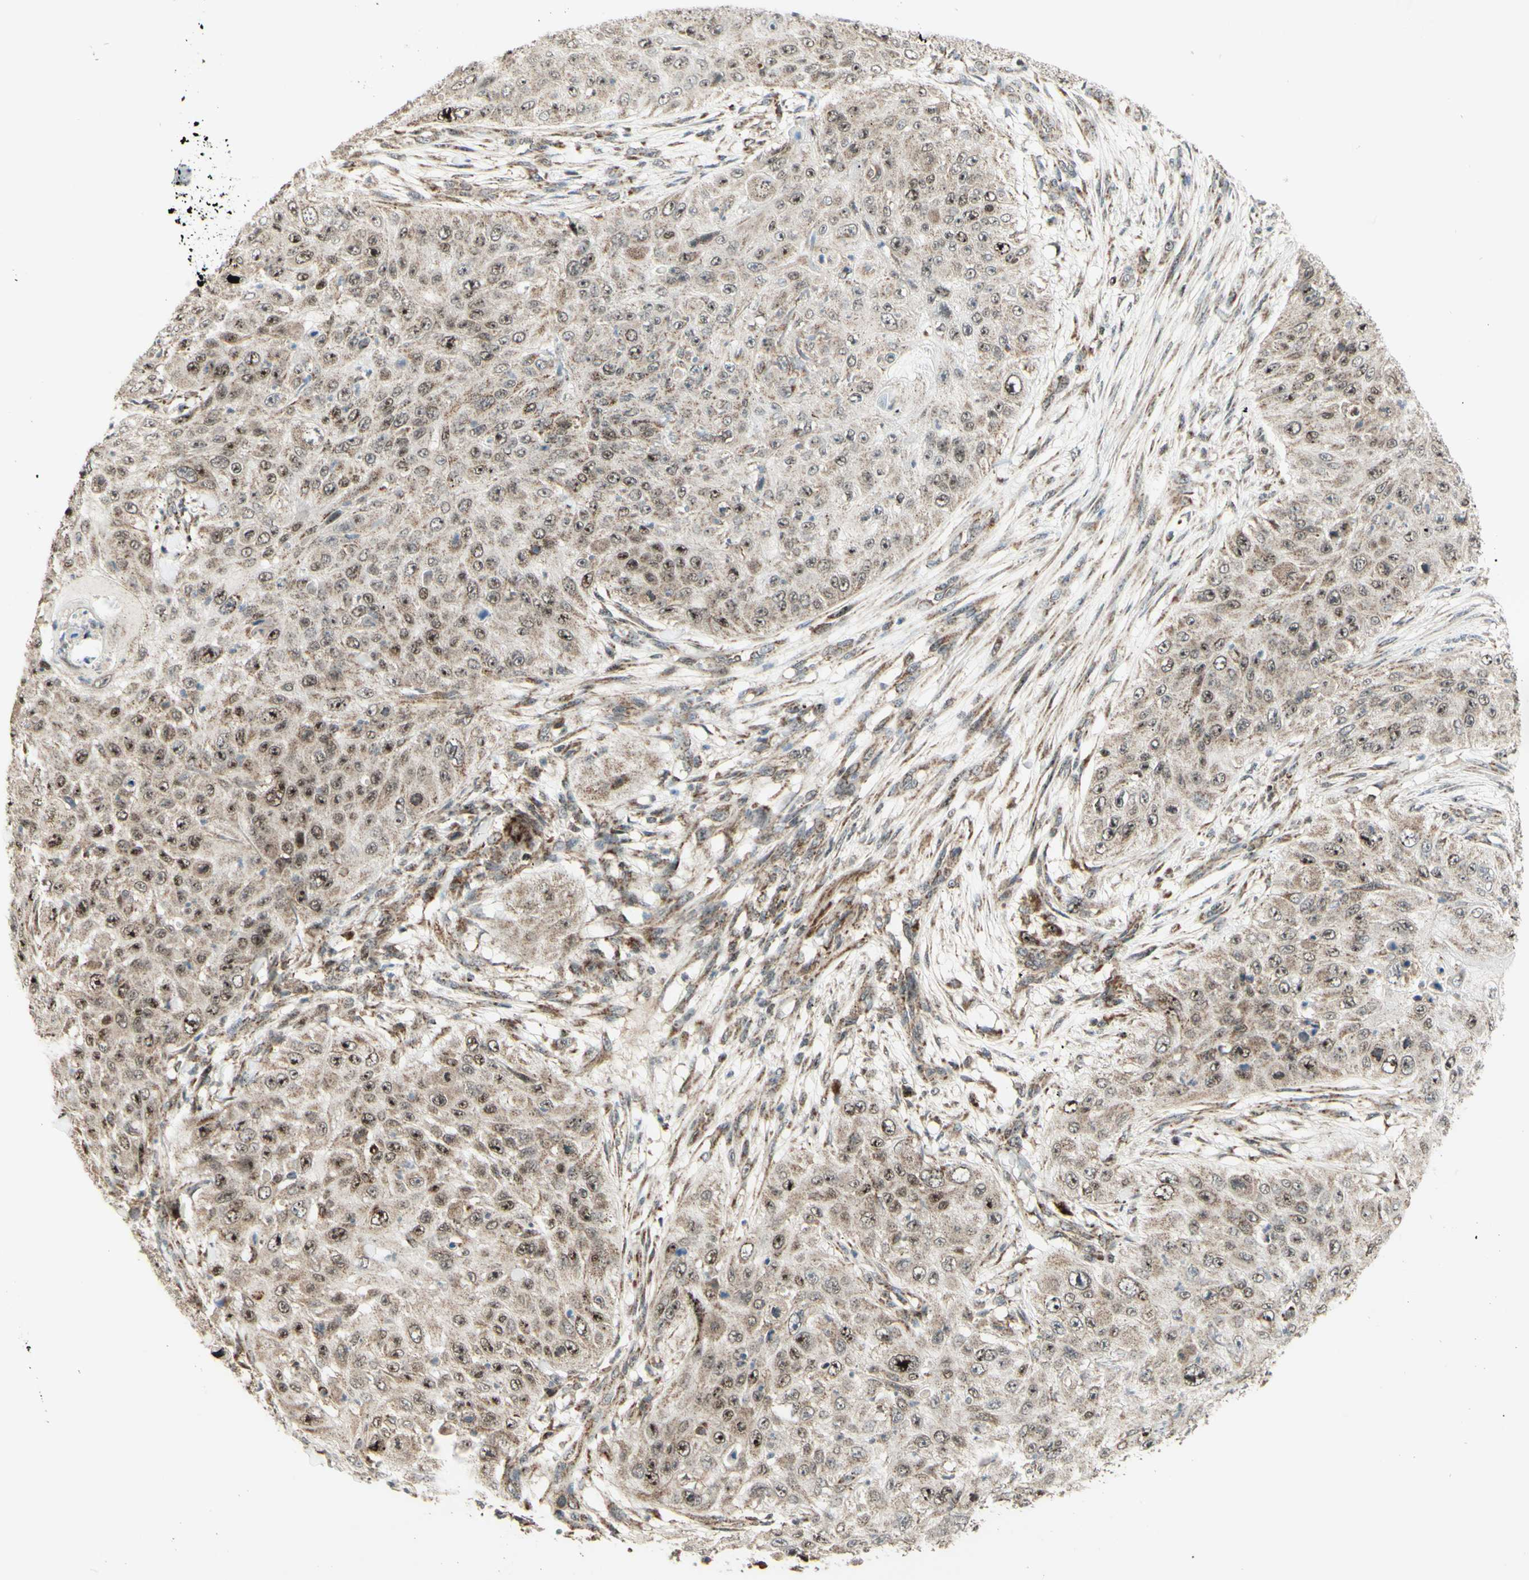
{"staining": {"intensity": "moderate", "quantity": ">75%", "location": "cytoplasmic/membranous,nuclear"}, "tissue": "skin cancer", "cell_type": "Tumor cells", "image_type": "cancer", "snomed": [{"axis": "morphology", "description": "Squamous cell carcinoma, NOS"}, {"axis": "topography", "description": "Skin"}], "caption": "IHC photomicrograph of human skin squamous cell carcinoma stained for a protein (brown), which displays medium levels of moderate cytoplasmic/membranous and nuclear positivity in approximately >75% of tumor cells.", "gene": "DHRS3", "patient": {"sex": "female", "age": 80}}